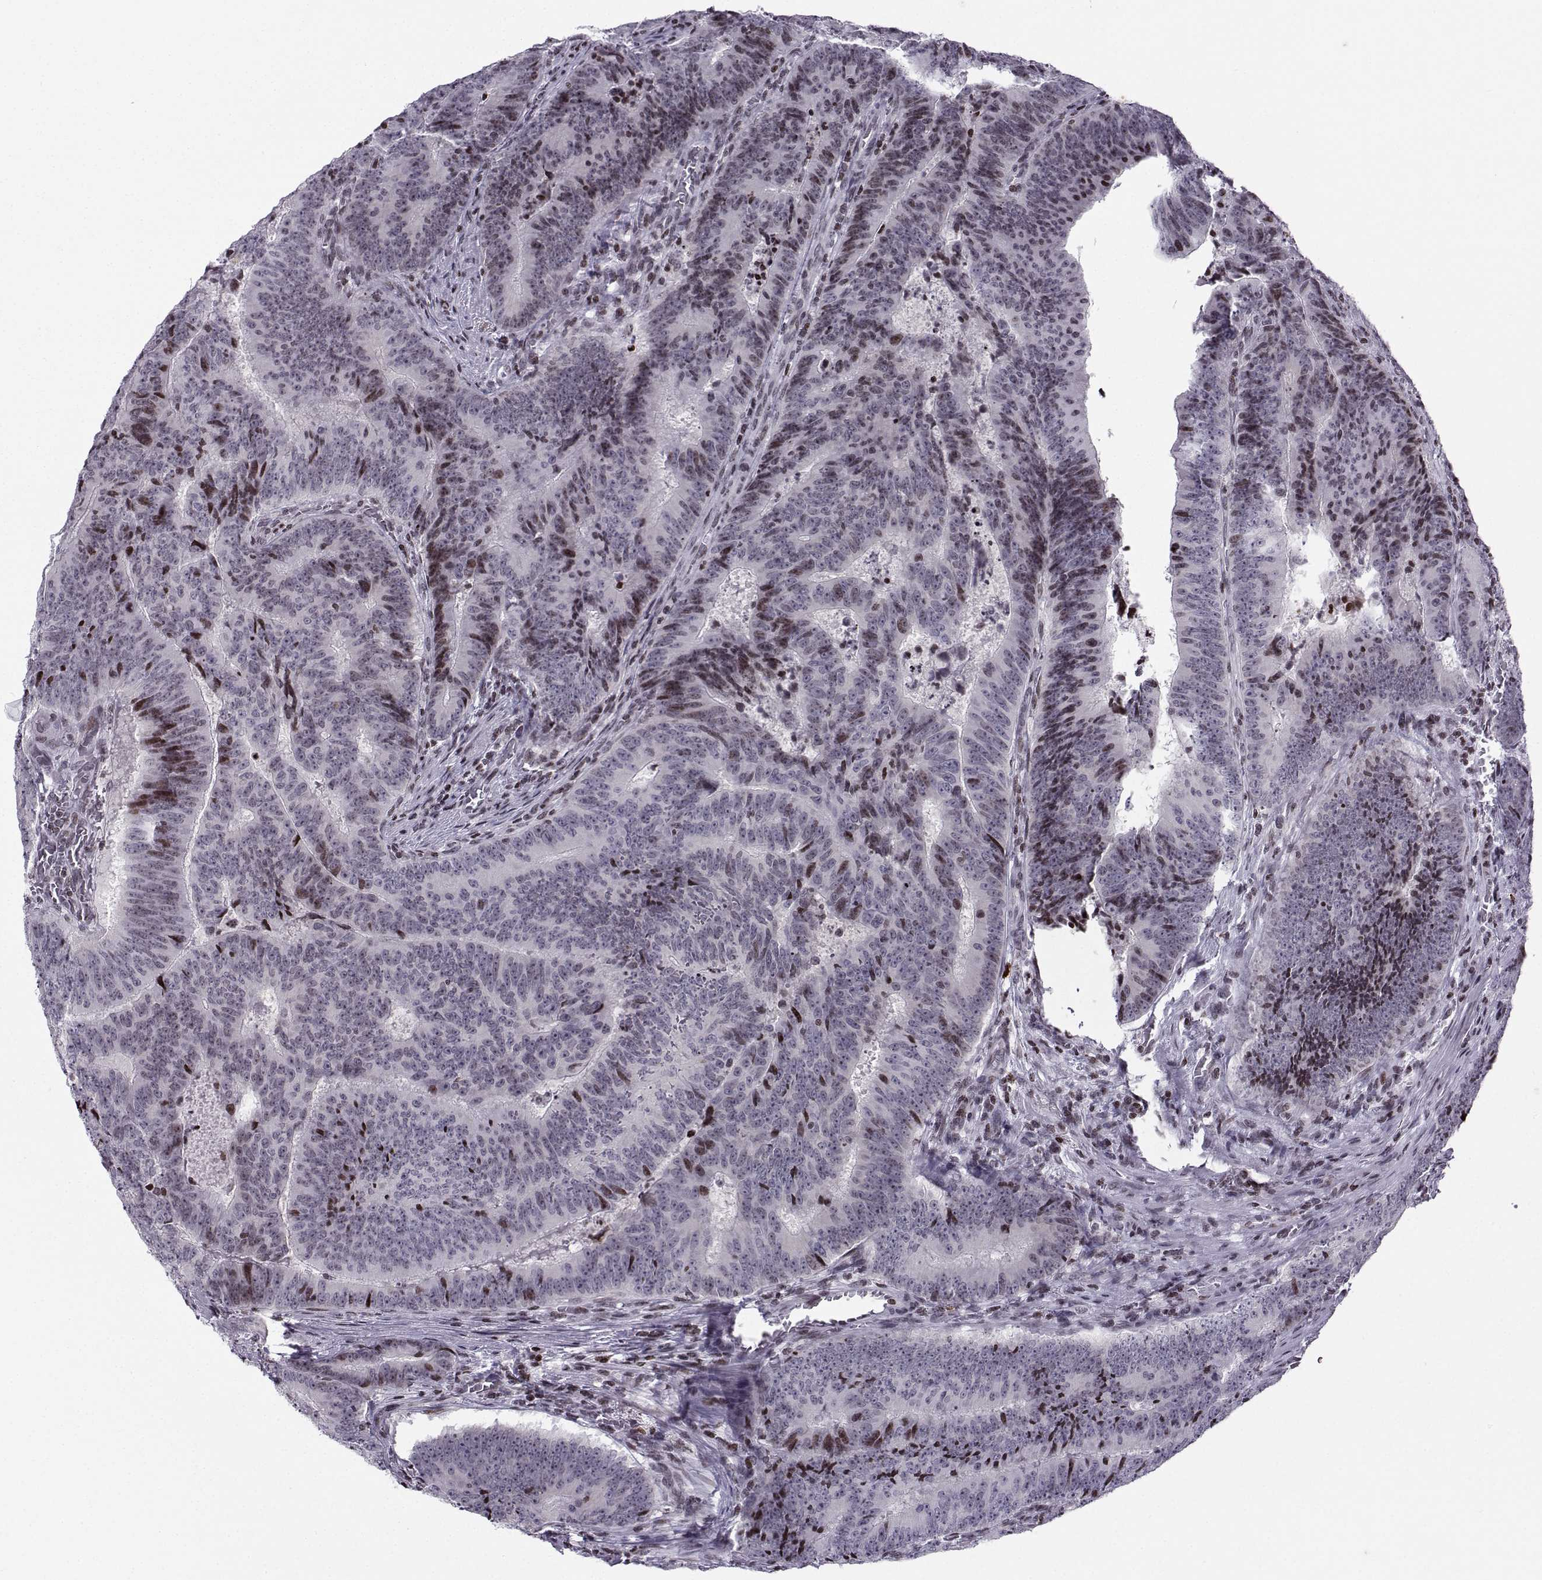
{"staining": {"intensity": "strong", "quantity": "<25%", "location": "nuclear"}, "tissue": "colorectal cancer", "cell_type": "Tumor cells", "image_type": "cancer", "snomed": [{"axis": "morphology", "description": "Adenocarcinoma, NOS"}, {"axis": "topography", "description": "Colon"}], "caption": "IHC of human colorectal adenocarcinoma reveals medium levels of strong nuclear positivity in about <25% of tumor cells.", "gene": "ZNF19", "patient": {"sex": "female", "age": 82}}